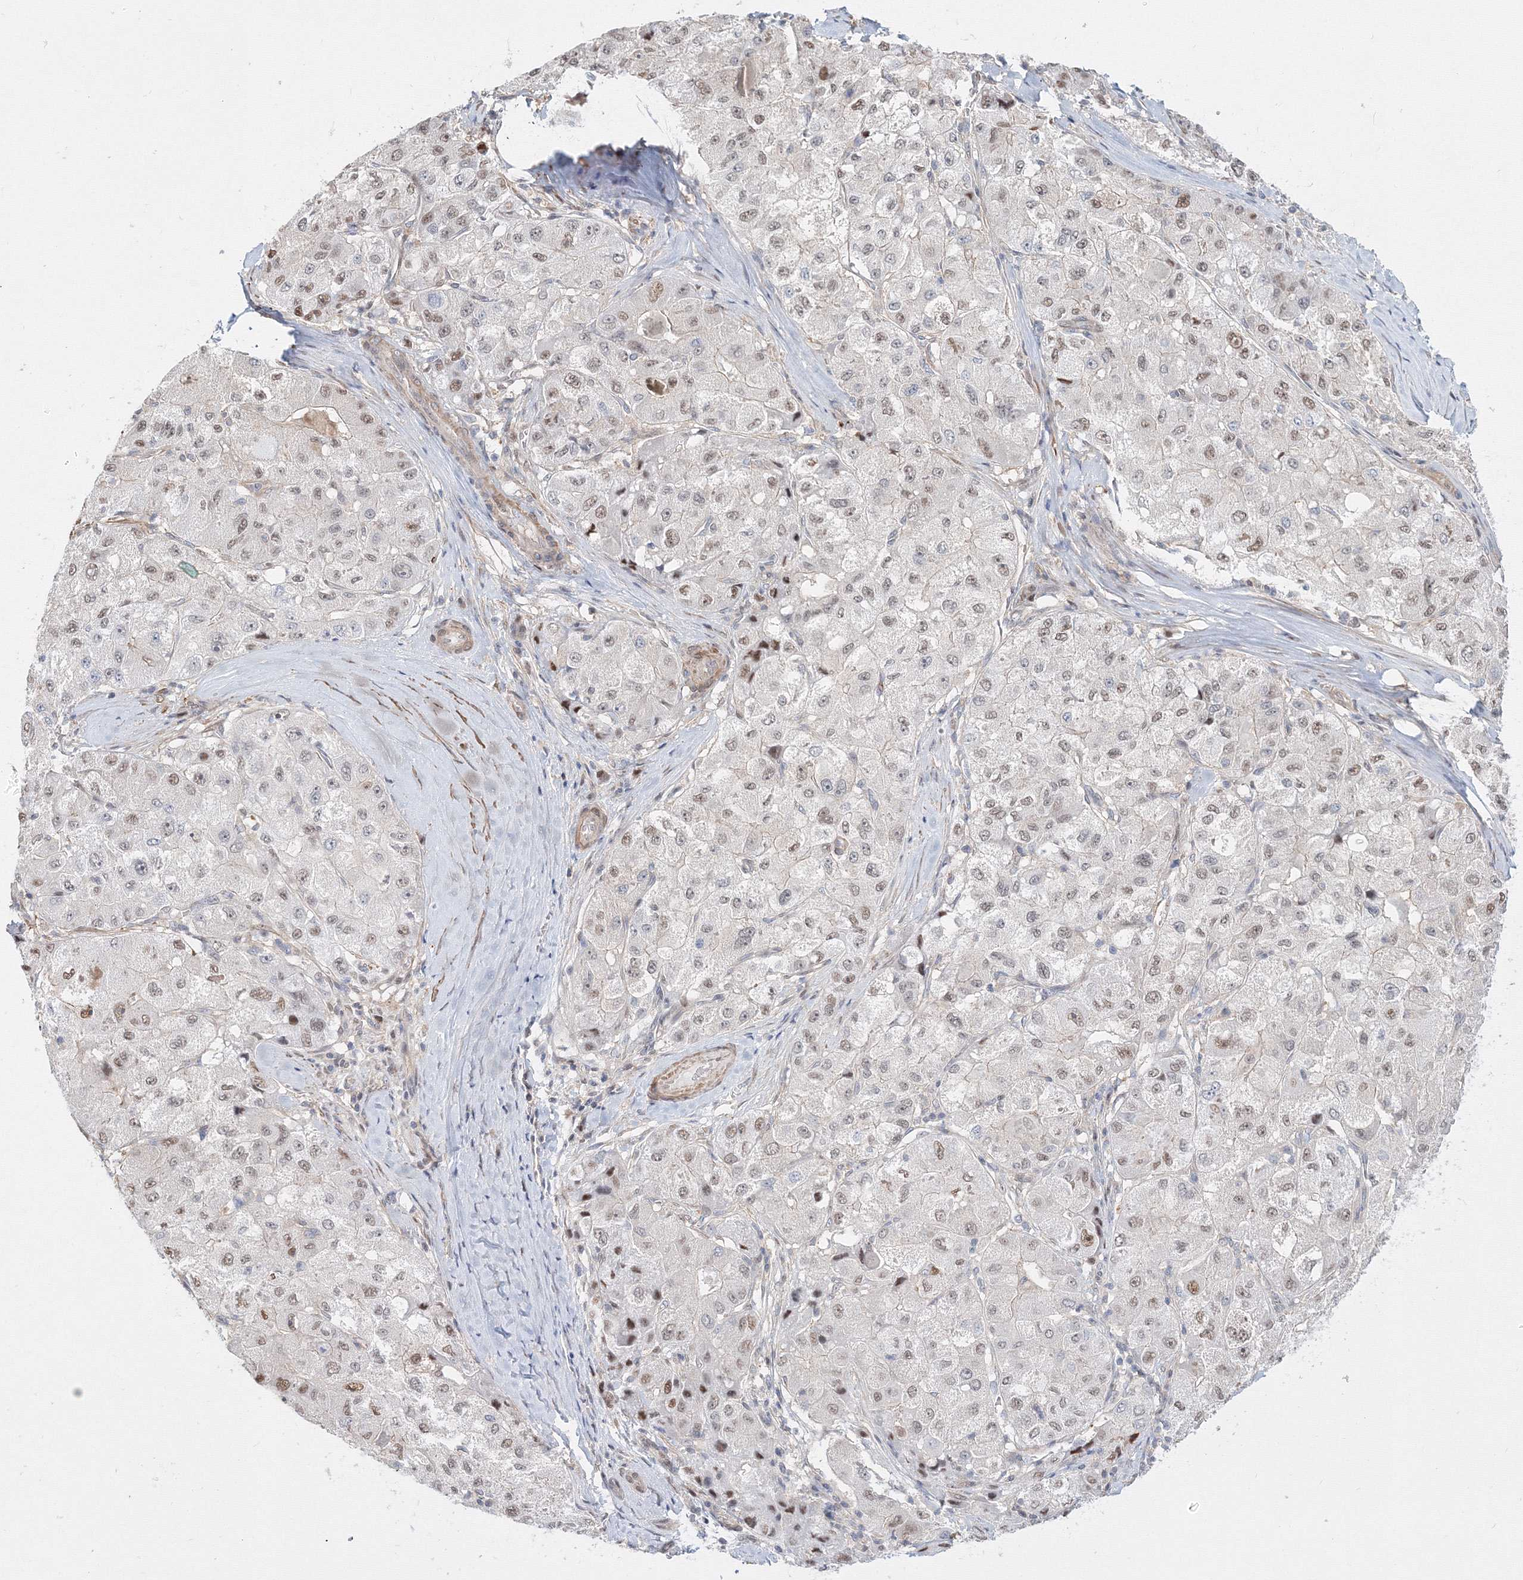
{"staining": {"intensity": "moderate", "quantity": "<25%", "location": "nuclear"}, "tissue": "liver cancer", "cell_type": "Tumor cells", "image_type": "cancer", "snomed": [{"axis": "morphology", "description": "Carcinoma, Hepatocellular, NOS"}, {"axis": "topography", "description": "Liver"}], "caption": "Human liver hepatocellular carcinoma stained for a protein (brown) demonstrates moderate nuclear positive staining in about <25% of tumor cells.", "gene": "ARHGAP21", "patient": {"sex": "male", "age": 80}}